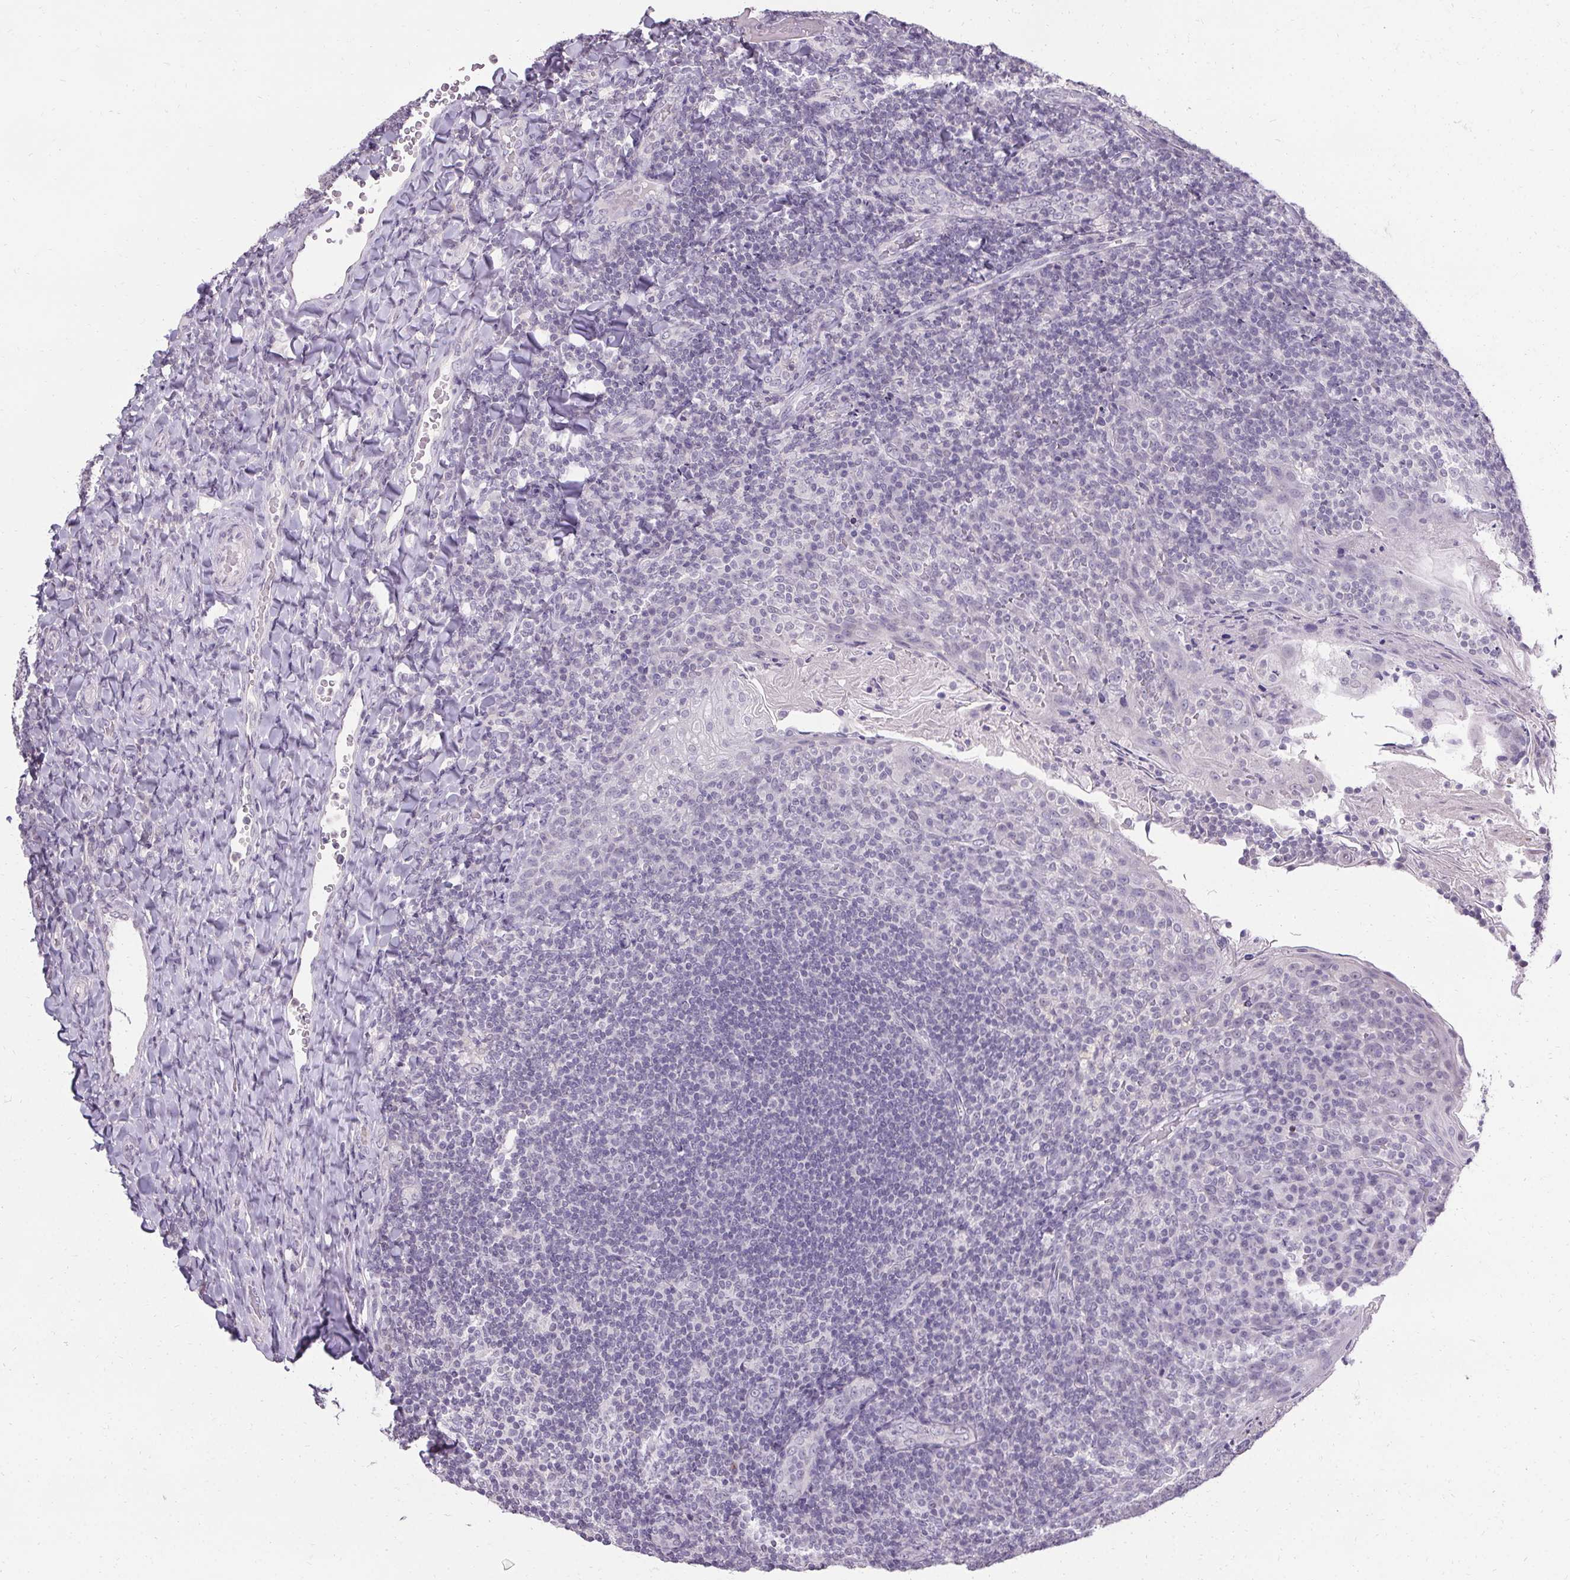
{"staining": {"intensity": "negative", "quantity": "none", "location": "none"}, "tissue": "tonsil", "cell_type": "Germinal center cells", "image_type": "normal", "snomed": [{"axis": "morphology", "description": "Normal tissue, NOS"}, {"axis": "topography", "description": "Tonsil"}], "caption": "Tonsil stained for a protein using immunohistochemistry displays no expression germinal center cells.", "gene": "PMEL", "patient": {"sex": "female", "age": 10}}